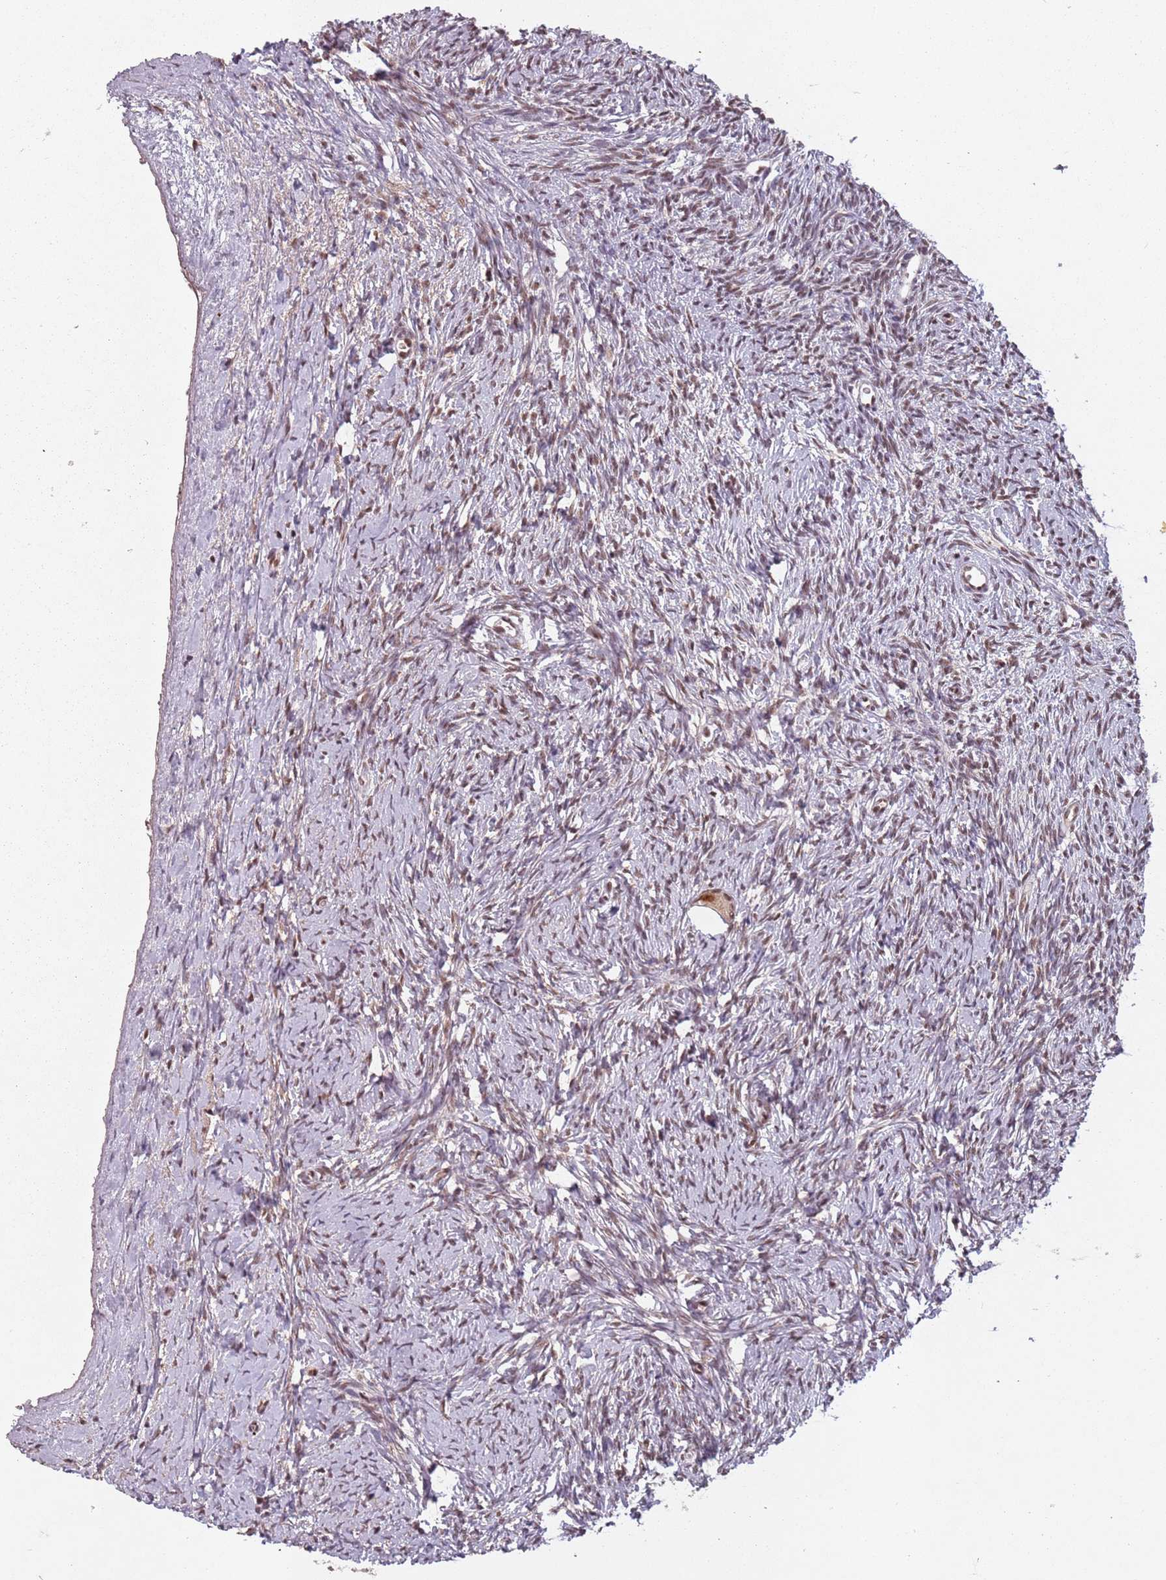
{"staining": {"intensity": "moderate", "quantity": ">75%", "location": "nuclear"}, "tissue": "ovary", "cell_type": "Follicle cells", "image_type": "normal", "snomed": [{"axis": "morphology", "description": "Normal tissue, NOS"}, {"axis": "morphology", "description": "Developmental malformation"}, {"axis": "topography", "description": "Ovary"}], "caption": "The immunohistochemical stain highlights moderate nuclear staining in follicle cells of benign ovary. The staining was performed using DAB to visualize the protein expression in brown, while the nuclei were stained in blue with hematoxylin (Magnification: 20x).", "gene": "NCBP1", "patient": {"sex": "female", "age": 39}}